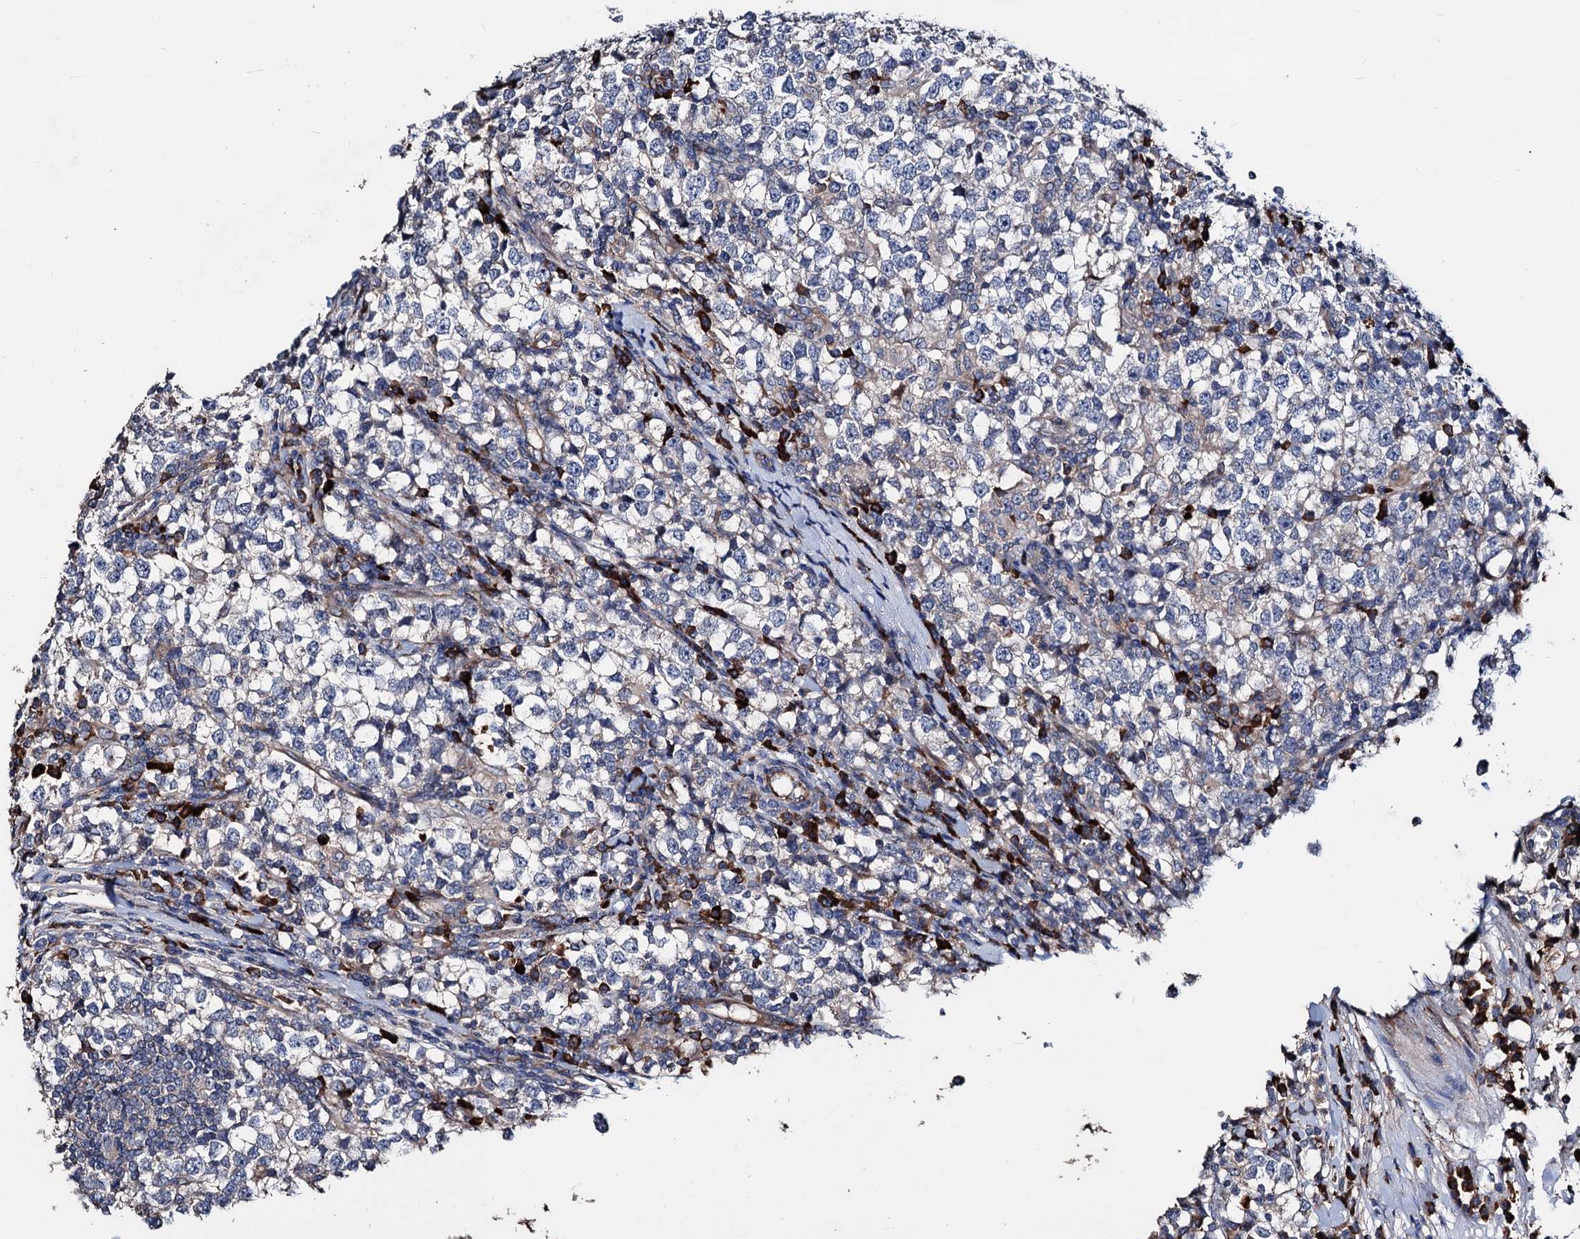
{"staining": {"intensity": "negative", "quantity": "none", "location": "none"}, "tissue": "testis cancer", "cell_type": "Tumor cells", "image_type": "cancer", "snomed": [{"axis": "morphology", "description": "Seminoma, NOS"}, {"axis": "topography", "description": "Testis"}], "caption": "A high-resolution micrograph shows IHC staining of testis cancer, which exhibits no significant staining in tumor cells. (Brightfield microscopy of DAB immunohistochemistry at high magnification).", "gene": "AKAP11", "patient": {"sex": "male", "age": 65}}